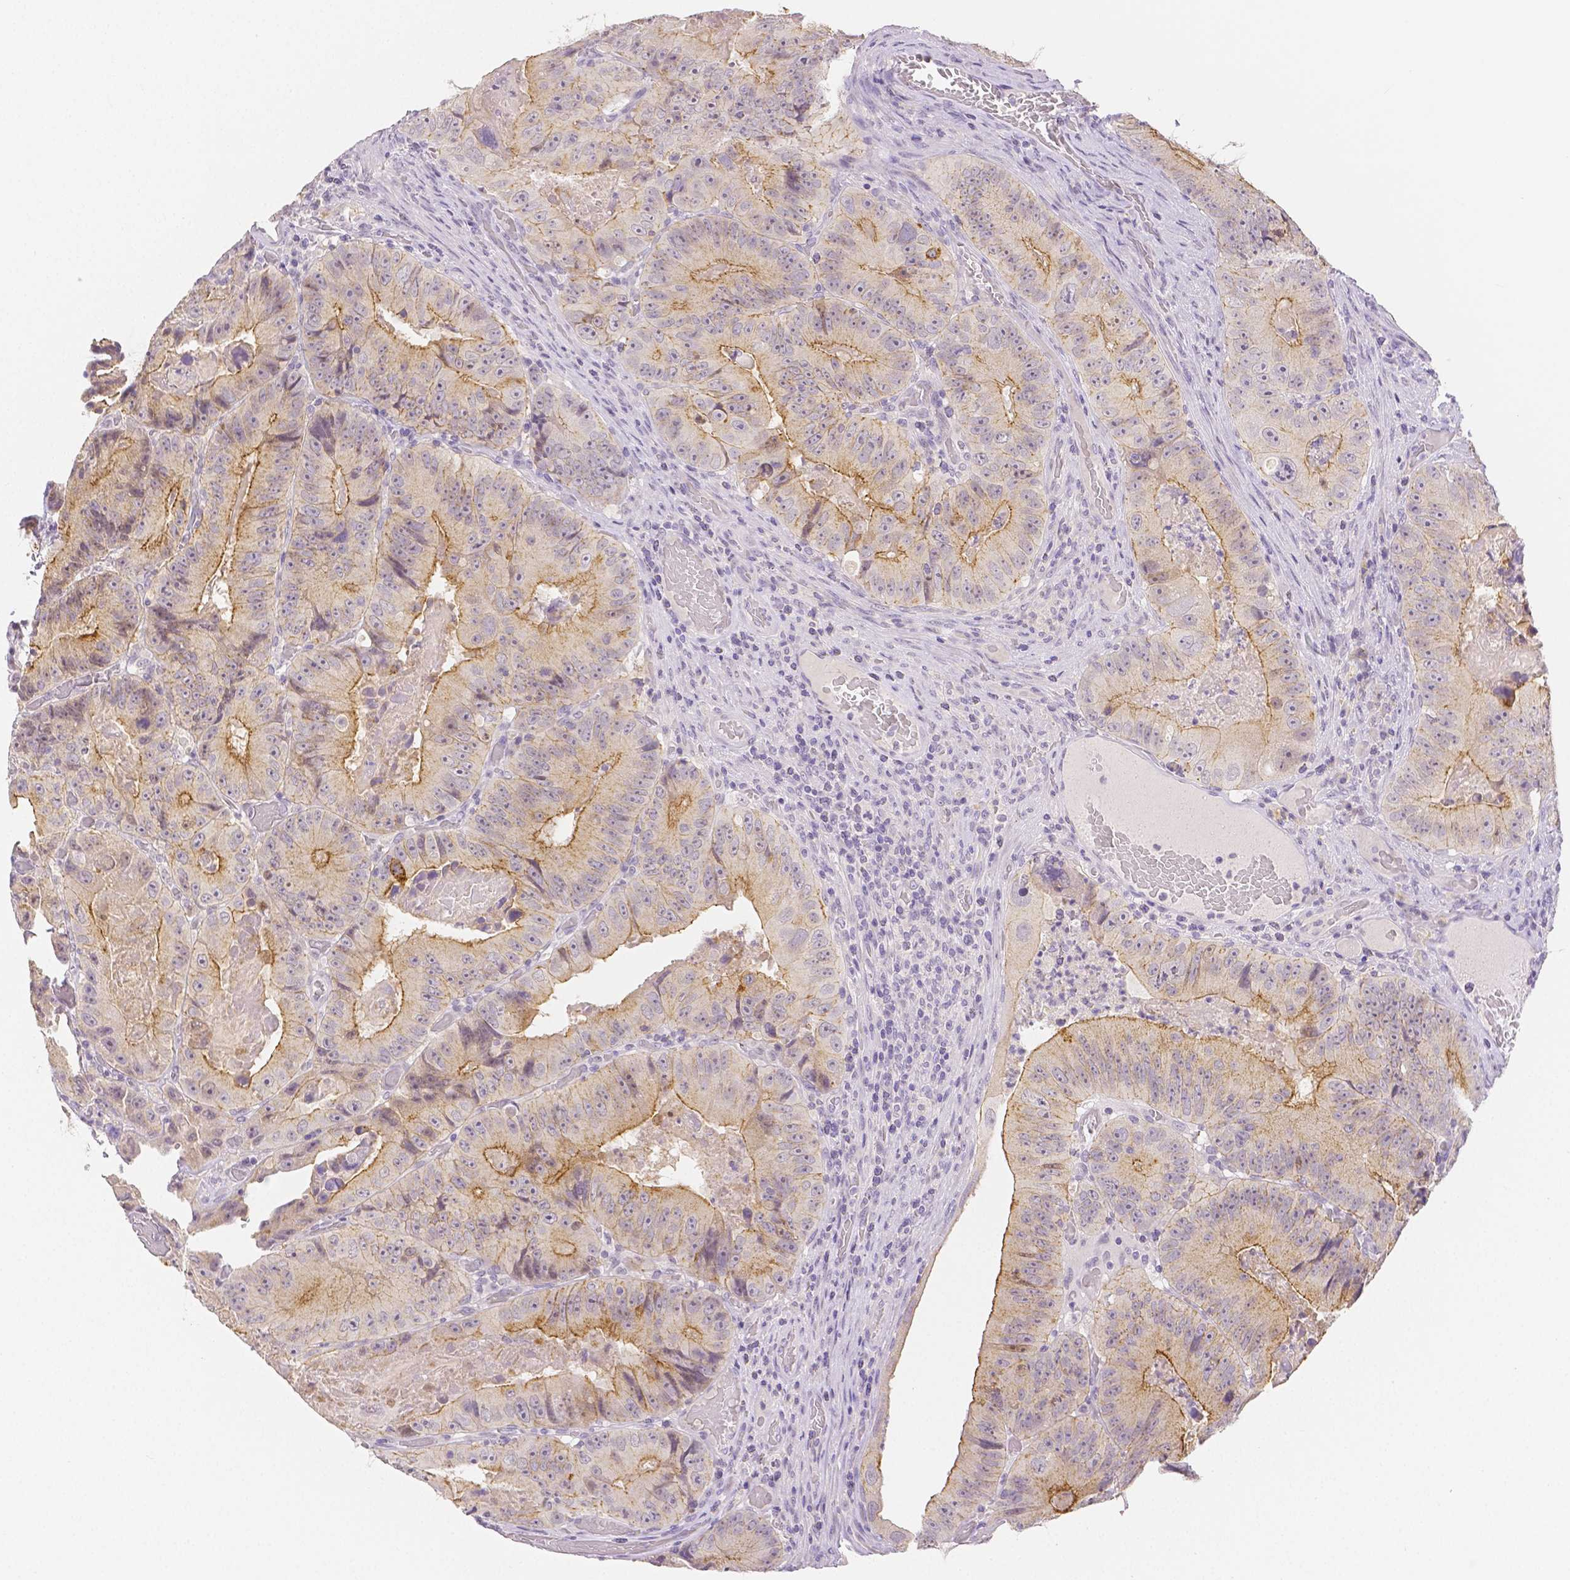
{"staining": {"intensity": "moderate", "quantity": ">75%", "location": "cytoplasmic/membranous"}, "tissue": "colorectal cancer", "cell_type": "Tumor cells", "image_type": "cancer", "snomed": [{"axis": "morphology", "description": "Adenocarcinoma, NOS"}, {"axis": "topography", "description": "Colon"}], "caption": "Immunohistochemistry (IHC) of colorectal adenocarcinoma shows medium levels of moderate cytoplasmic/membranous expression in approximately >75% of tumor cells.", "gene": "OCLN", "patient": {"sex": "female", "age": 86}}